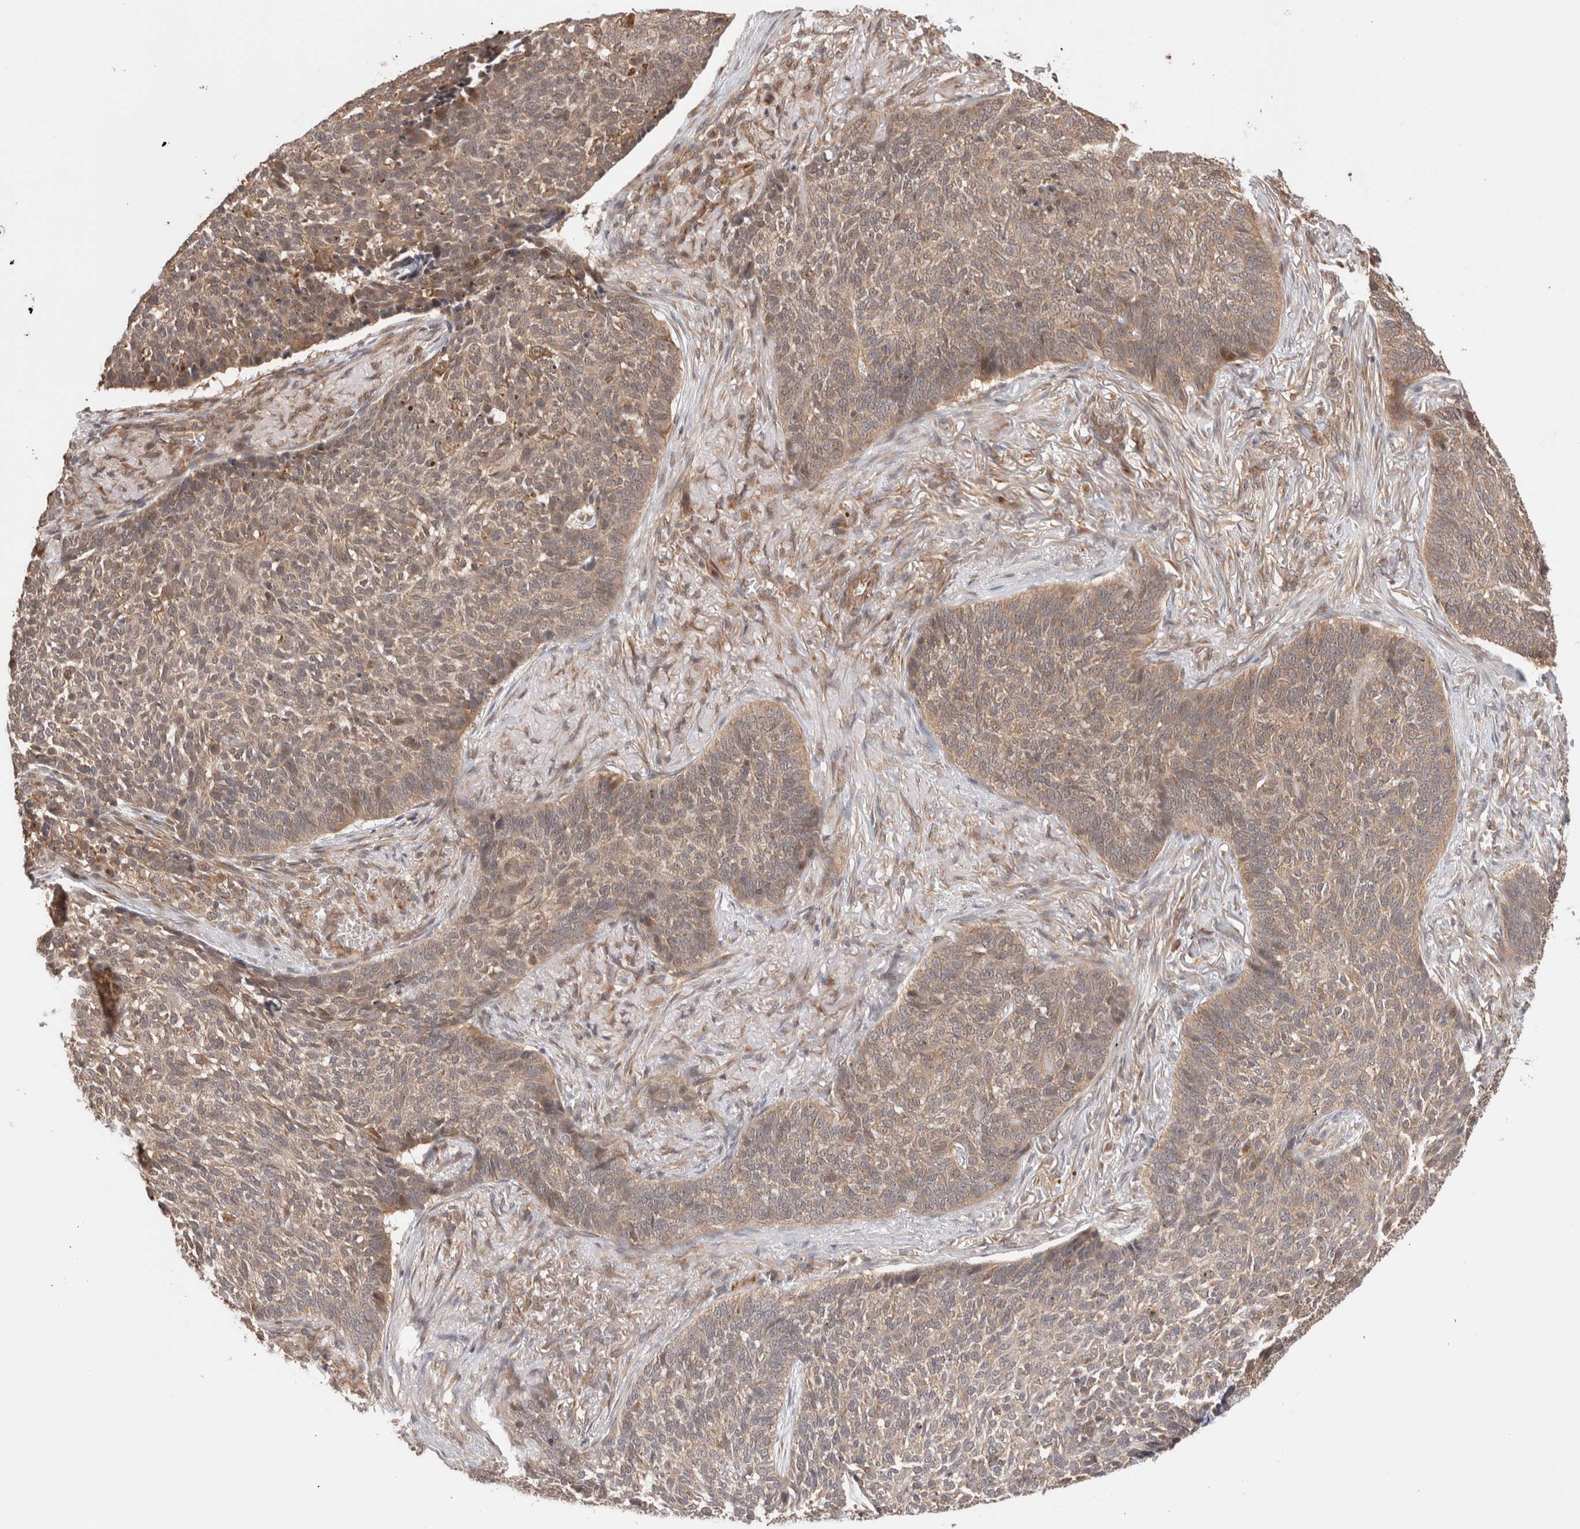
{"staining": {"intensity": "weak", "quantity": ">75%", "location": "cytoplasmic/membranous,nuclear"}, "tissue": "skin cancer", "cell_type": "Tumor cells", "image_type": "cancer", "snomed": [{"axis": "morphology", "description": "Basal cell carcinoma"}, {"axis": "topography", "description": "Skin"}], "caption": "There is low levels of weak cytoplasmic/membranous and nuclear positivity in tumor cells of basal cell carcinoma (skin), as demonstrated by immunohistochemical staining (brown color).", "gene": "SIKE1", "patient": {"sex": "male", "age": 85}}